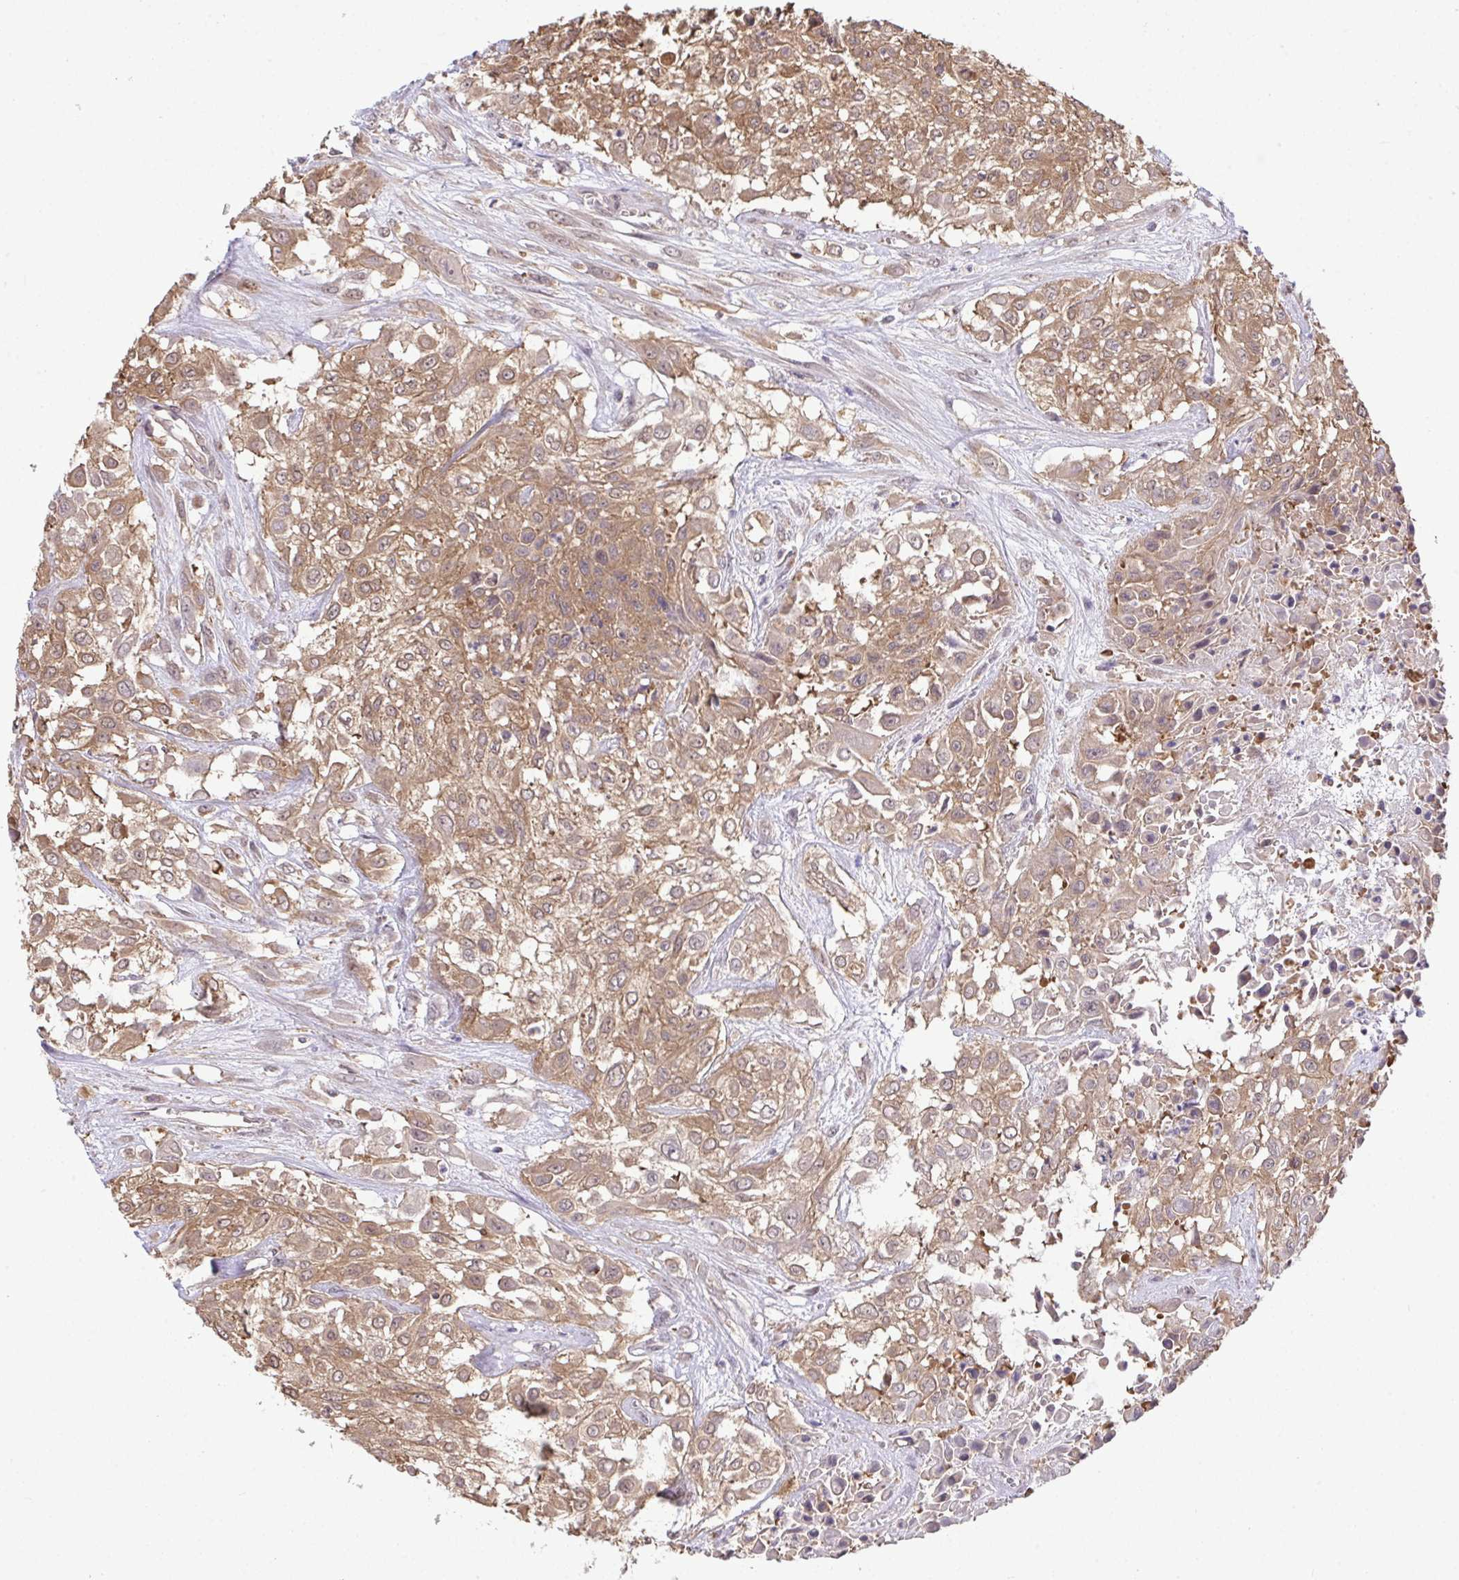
{"staining": {"intensity": "moderate", "quantity": ">75%", "location": "cytoplasmic/membranous"}, "tissue": "urothelial cancer", "cell_type": "Tumor cells", "image_type": "cancer", "snomed": [{"axis": "morphology", "description": "Urothelial carcinoma, High grade"}, {"axis": "topography", "description": "Urinary bladder"}], "caption": "Immunohistochemistry (DAB (3,3'-diaminobenzidine)) staining of urothelial cancer shows moderate cytoplasmic/membranous protein positivity in about >75% of tumor cells.", "gene": "C12orf57", "patient": {"sex": "male", "age": 57}}